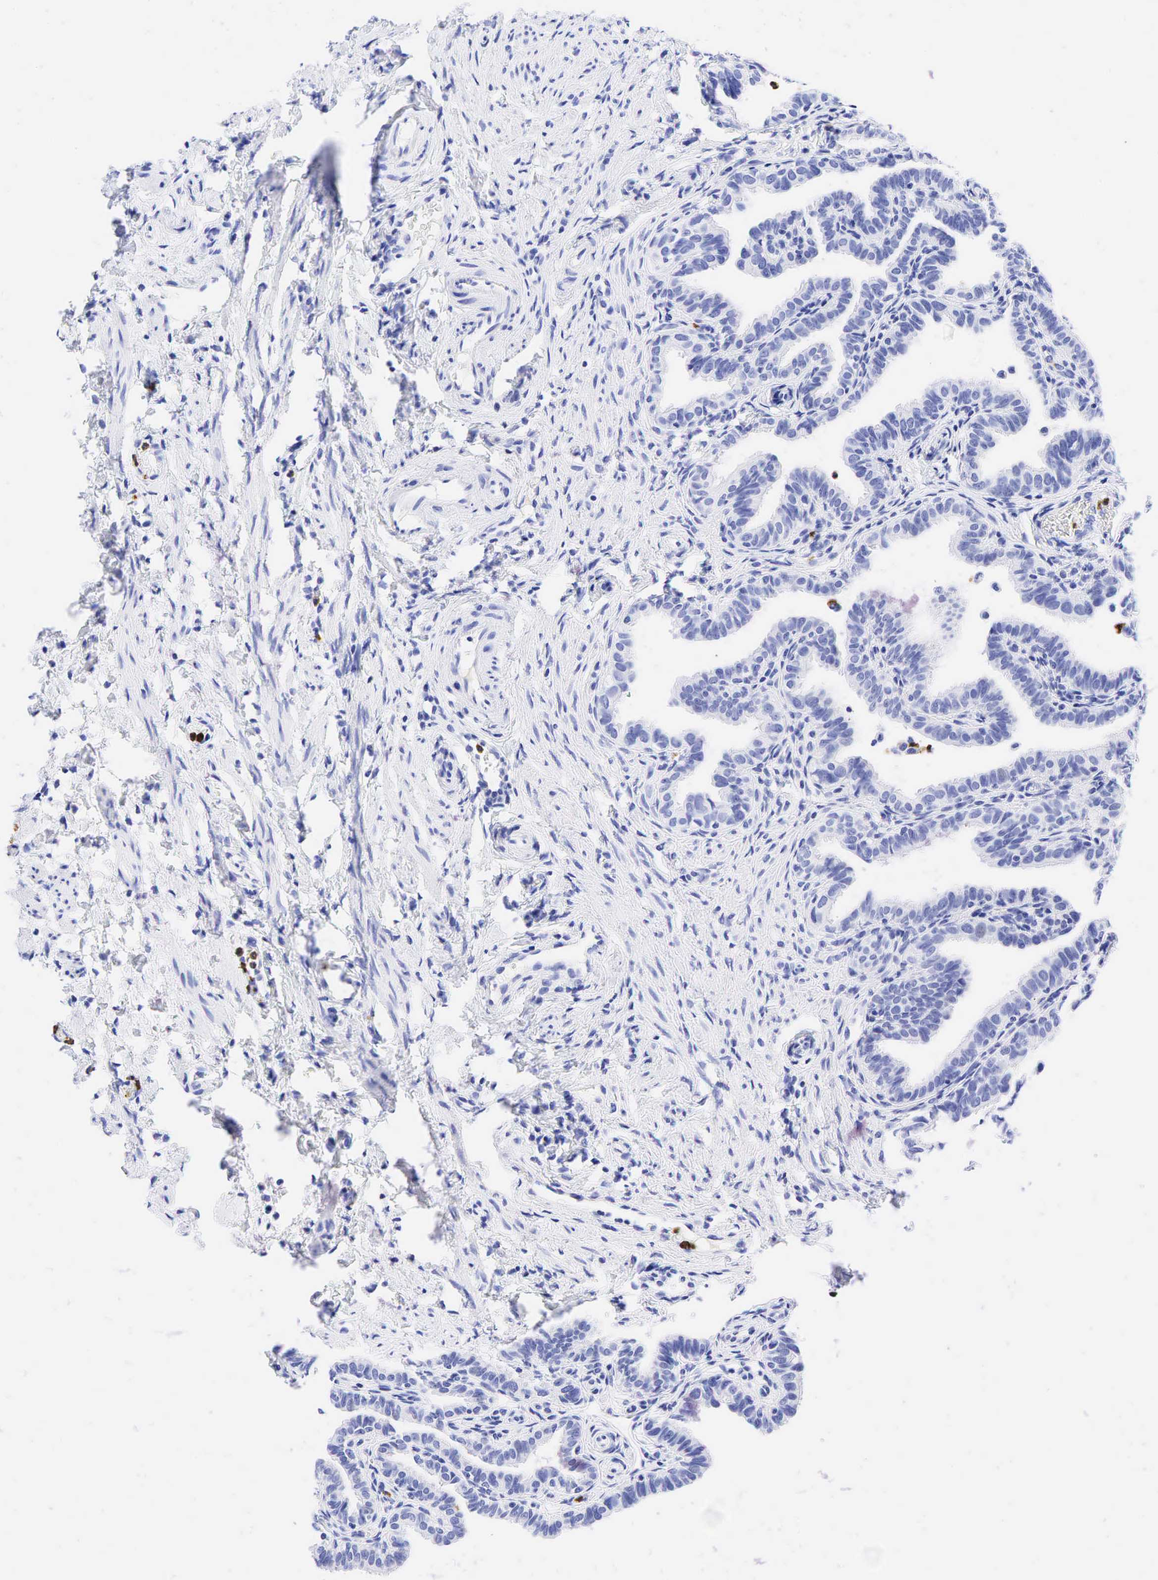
{"staining": {"intensity": "negative", "quantity": "none", "location": "none"}, "tissue": "fallopian tube", "cell_type": "Glandular cells", "image_type": "normal", "snomed": [{"axis": "morphology", "description": "Normal tissue, NOS"}, {"axis": "topography", "description": "Fallopian tube"}], "caption": "IHC image of benign fallopian tube: human fallopian tube stained with DAB reveals no significant protein expression in glandular cells. (Stains: DAB immunohistochemistry with hematoxylin counter stain, Microscopy: brightfield microscopy at high magnification).", "gene": "FUT4", "patient": {"sex": "female", "age": 41}}